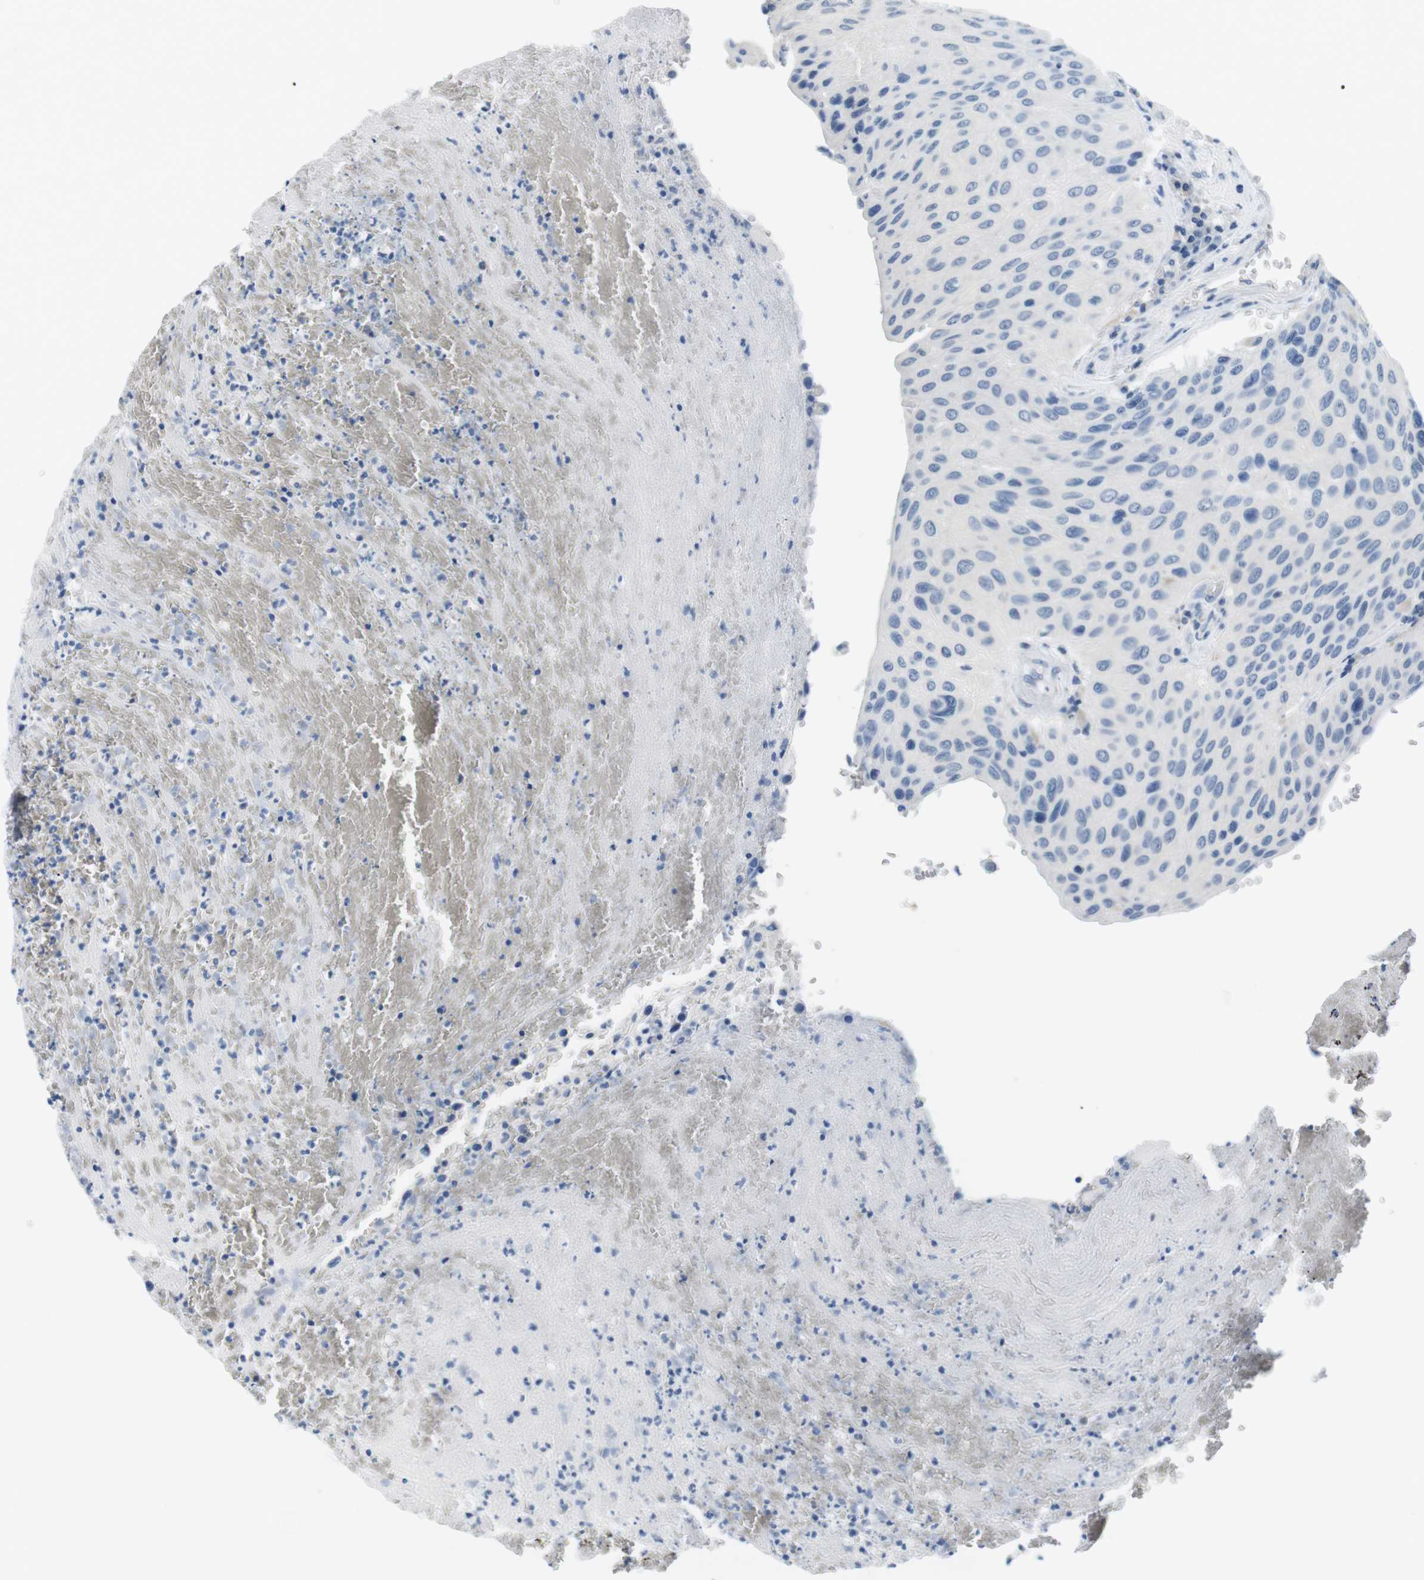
{"staining": {"intensity": "negative", "quantity": "none", "location": "none"}, "tissue": "urothelial cancer", "cell_type": "Tumor cells", "image_type": "cancer", "snomed": [{"axis": "morphology", "description": "Urothelial carcinoma, High grade"}, {"axis": "topography", "description": "Urinary bladder"}], "caption": "IHC of high-grade urothelial carcinoma reveals no staining in tumor cells.", "gene": "FCGRT", "patient": {"sex": "male", "age": 66}}